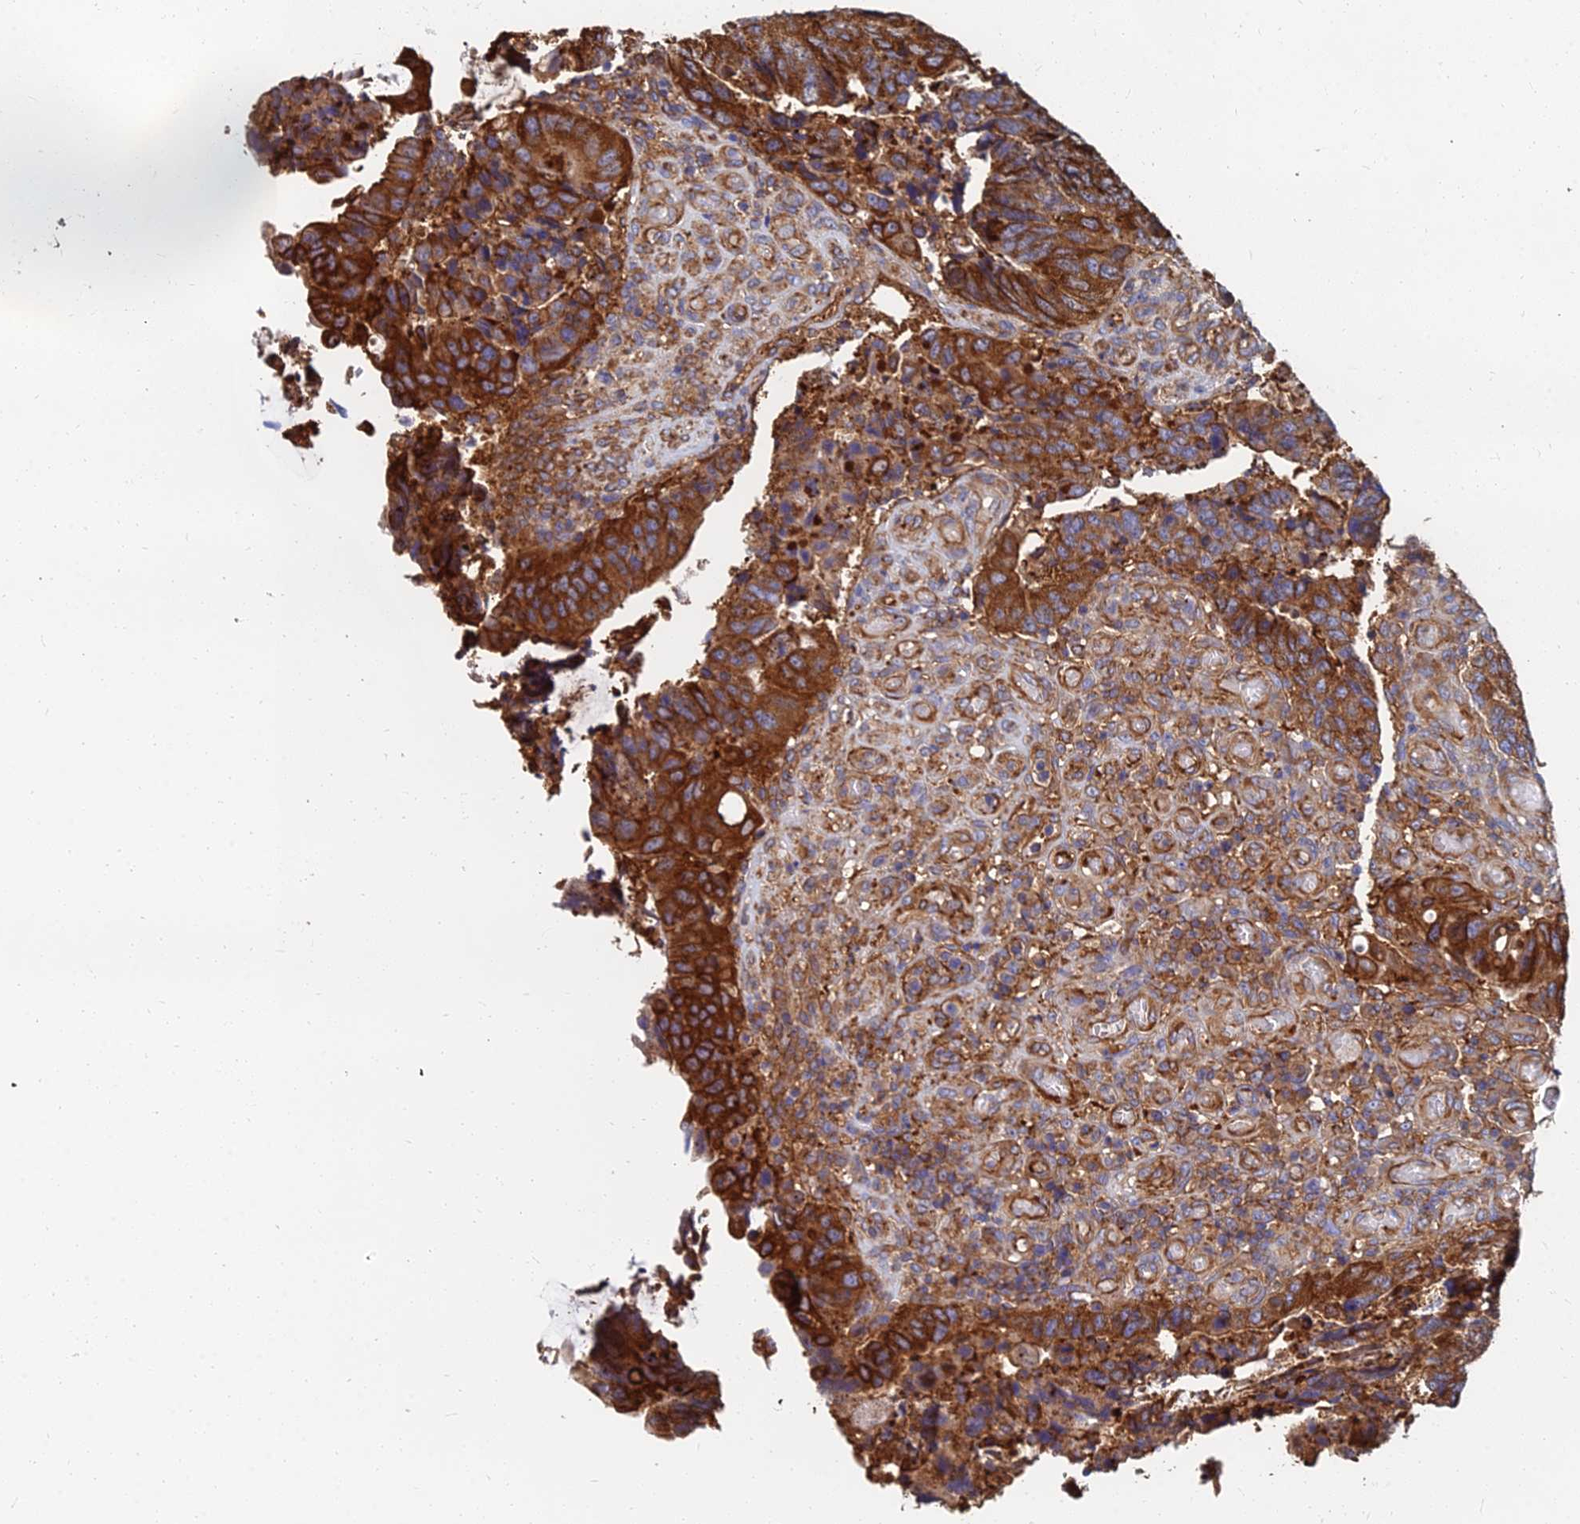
{"staining": {"intensity": "strong", "quantity": ">75%", "location": "cytoplasmic/membranous"}, "tissue": "colorectal cancer", "cell_type": "Tumor cells", "image_type": "cancer", "snomed": [{"axis": "morphology", "description": "Adenocarcinoma, NOS"}, {"axis": "topography", "description": "Colon"}], "caption": "Colorectal adenocarcinoma stained with a protein marker shows strong staining in tumor cells.", "gene": "GPR42", "patient": {"sex": "male", "age": 87}}